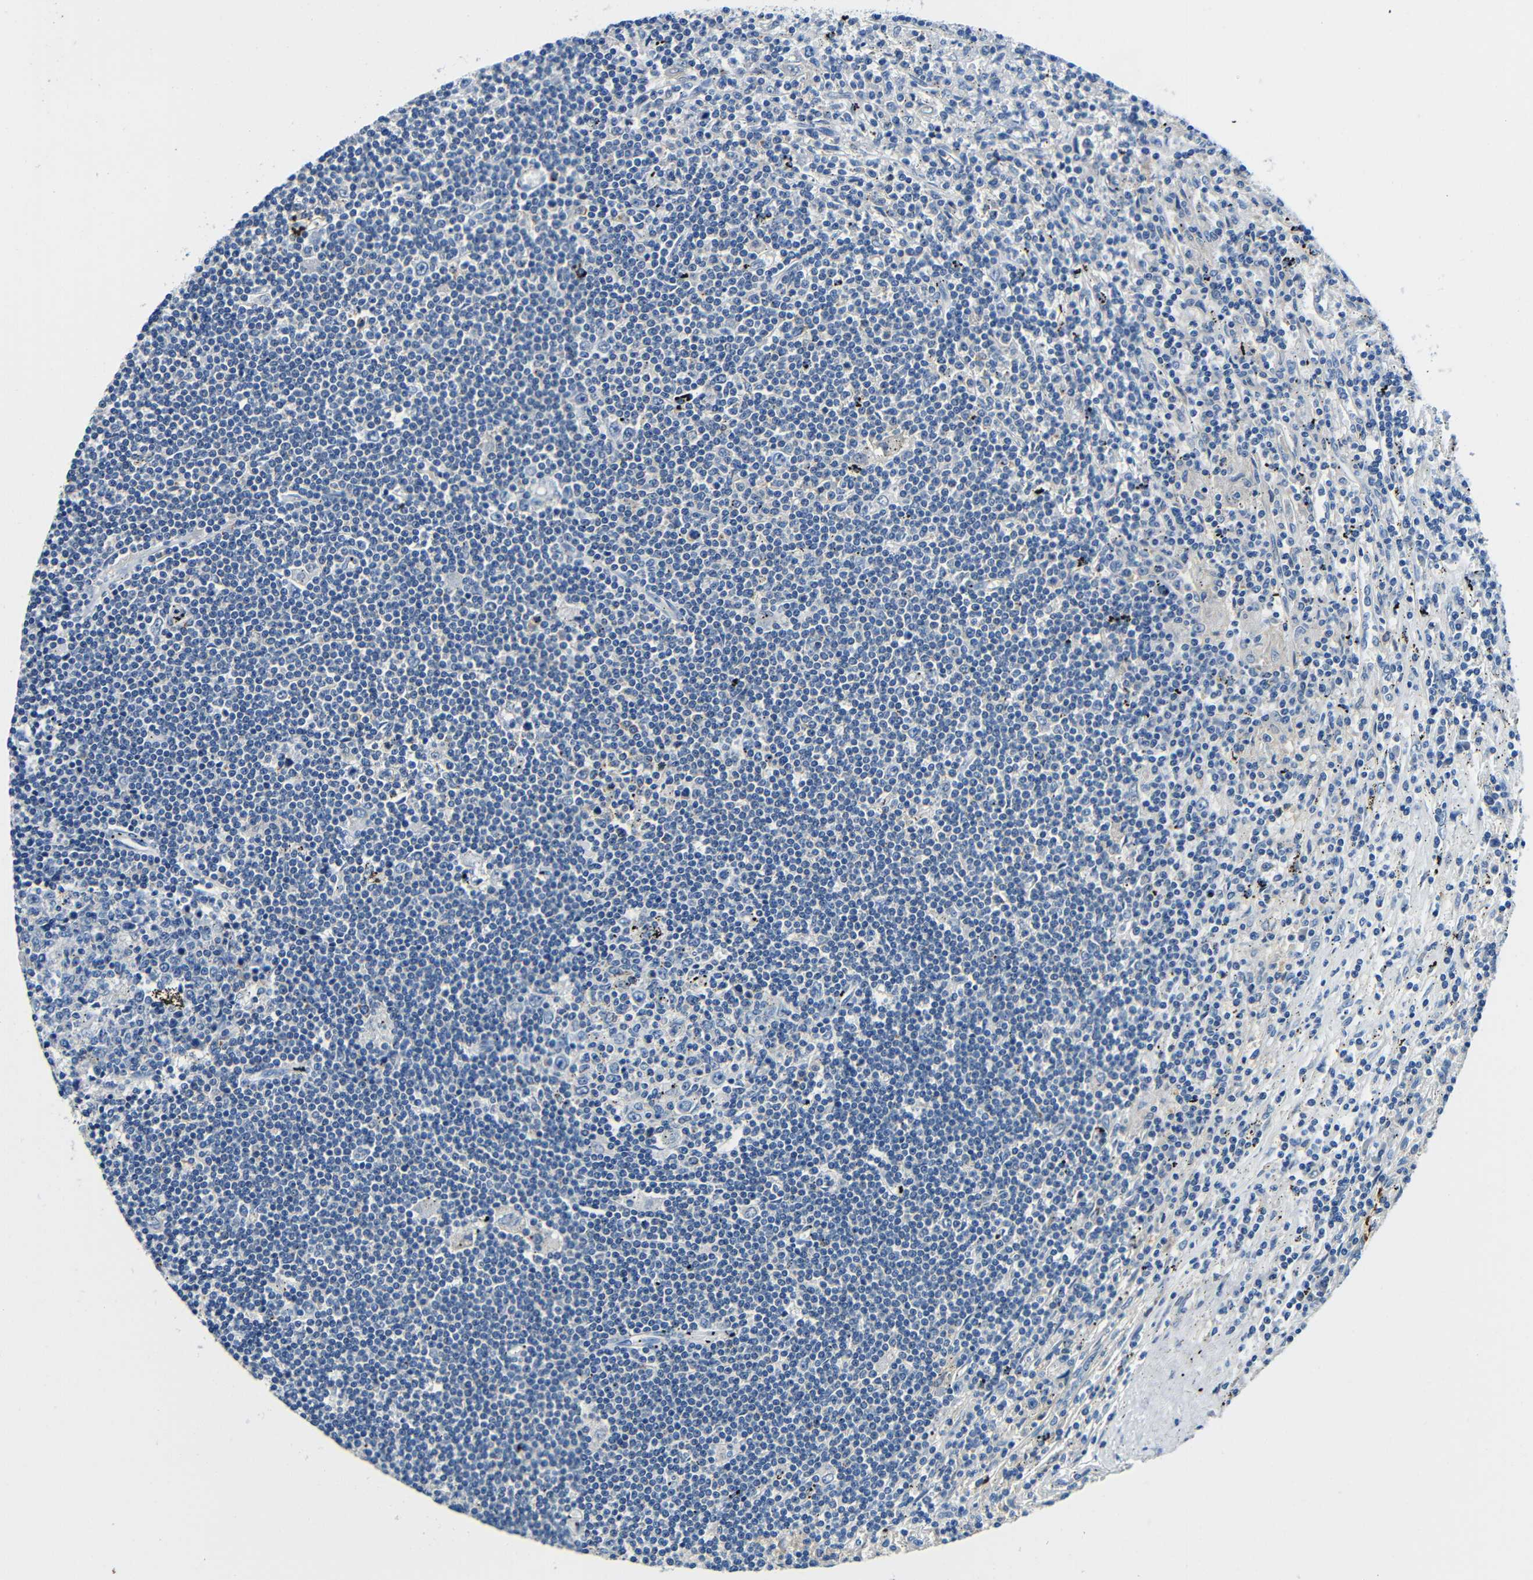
{"staining": {"intensity": "negative", "quantity": "none", "location": "none"}, "tissue": "lymphoma", "cell_type": "Tumor cells", "image_type": "cancer", "snomed": [{"axis": "morphology", "description": "Malignant lymphoma, non-Hodgkin's type, Low grade"}, {"axis": "topography", "description": "Spleen"}], "caption": "A histopathology image of lymphoma stained for a protein reveals no brown staining in tumor cells.", "gene": "FMO5", "patient": {"sex": "male", "age": 76}}